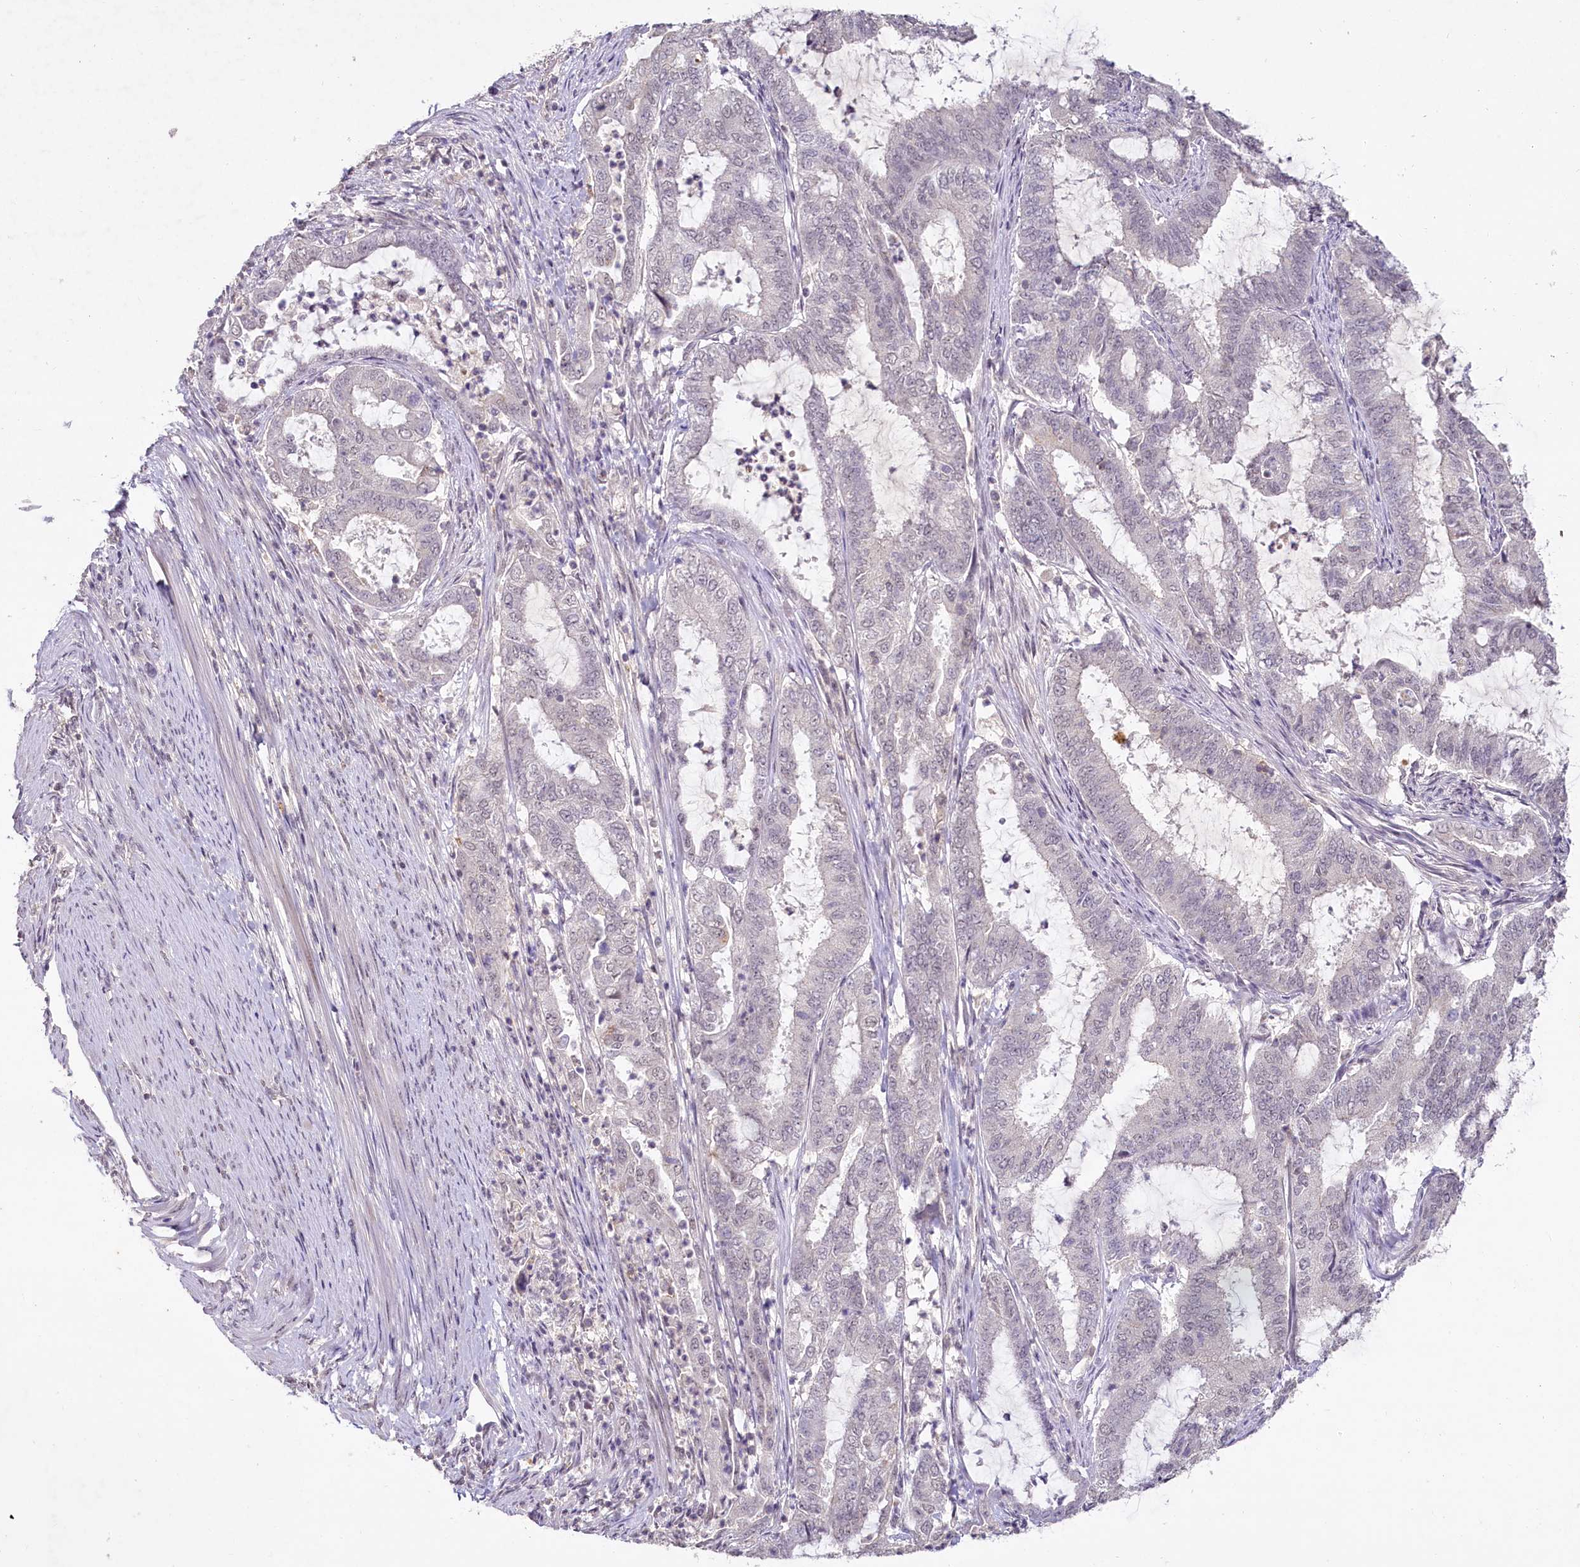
{"staining": {"intensity": "negative", "quantity": "none", "location": "none"}, "tissue": "endometrial cancer", "cell_type": "Tumor cells", "image_type": "cancer", "snomed": [{"axis": "morphology", "description": "Adenocarcinoma, NOS"}, {"axis": "topography", "description": "Endometrium"}], "caption": "An immunohistochemistry micrograph of endometrial adenocarcinoma is shown. There is no staining in tumor cells of endometrial adenocarcinoma.", "gene": "MUCL1", "patient": {"sex": "female", "age": 51}}